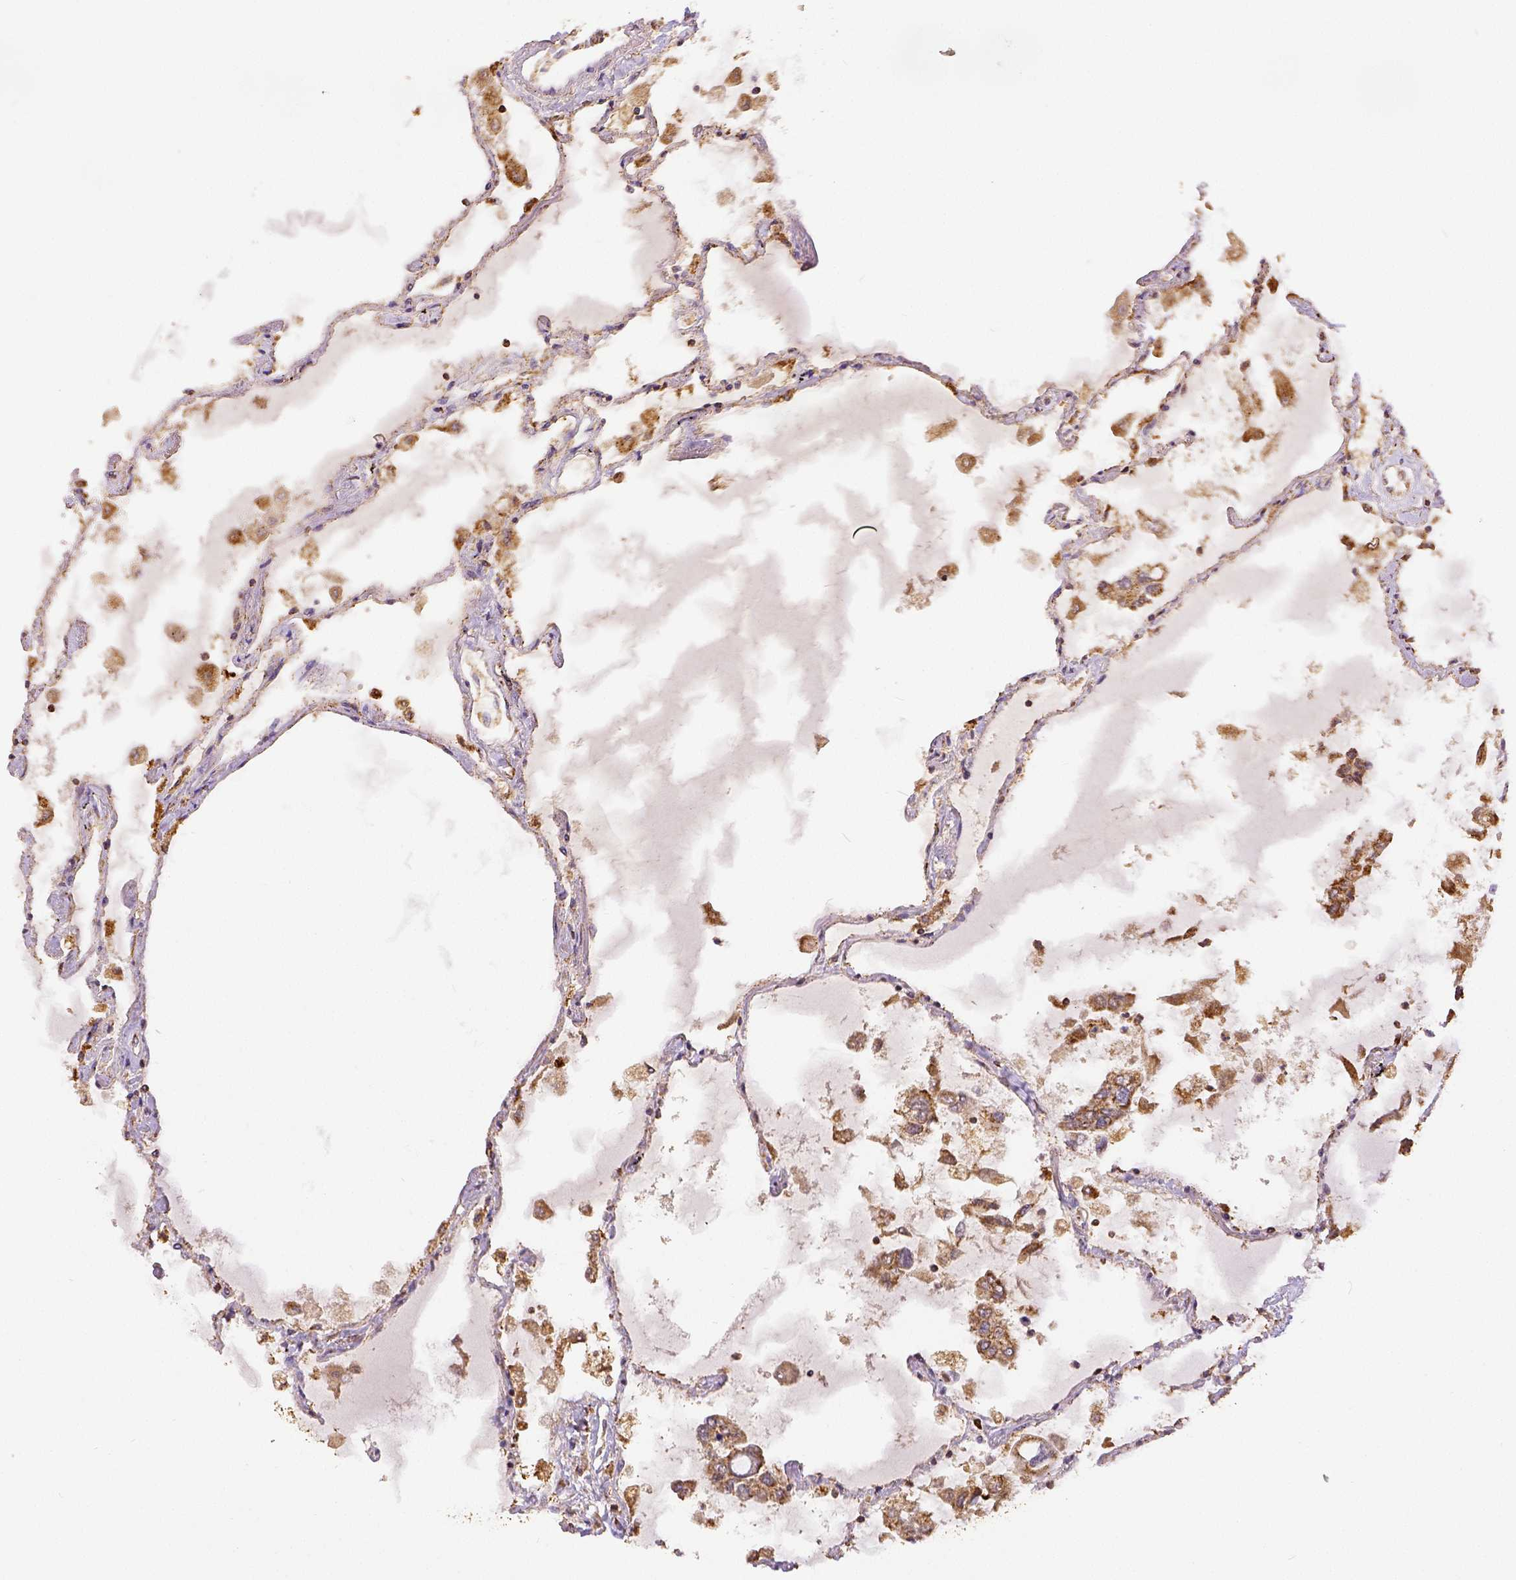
{"staining": {"intensity": "moderate", "quantity": ">75%", "location": "cytoplasmic/membranous"}, "tissue": "lung", "cell_type": "Alveolar cells", "image_type": "normal", "snomed": [{"axis": "morphology", "description": "Normal tissue, NOS"}, {"axis": "morphology", "description": "Adenocarcinoma, NOS"}, {"axis": "topography", "description": "Cartilage tissue"}, {"axis": "topography", "description": "Lung"}], "caption": "This is a histology image of immunohistochemistry staining of unremarkable lung, which shows moderate positivity in the cytoplasmic/membranous of alveolar cells.", "gene": "SDHB", "patient": {"sex": "female", "age": 67}}